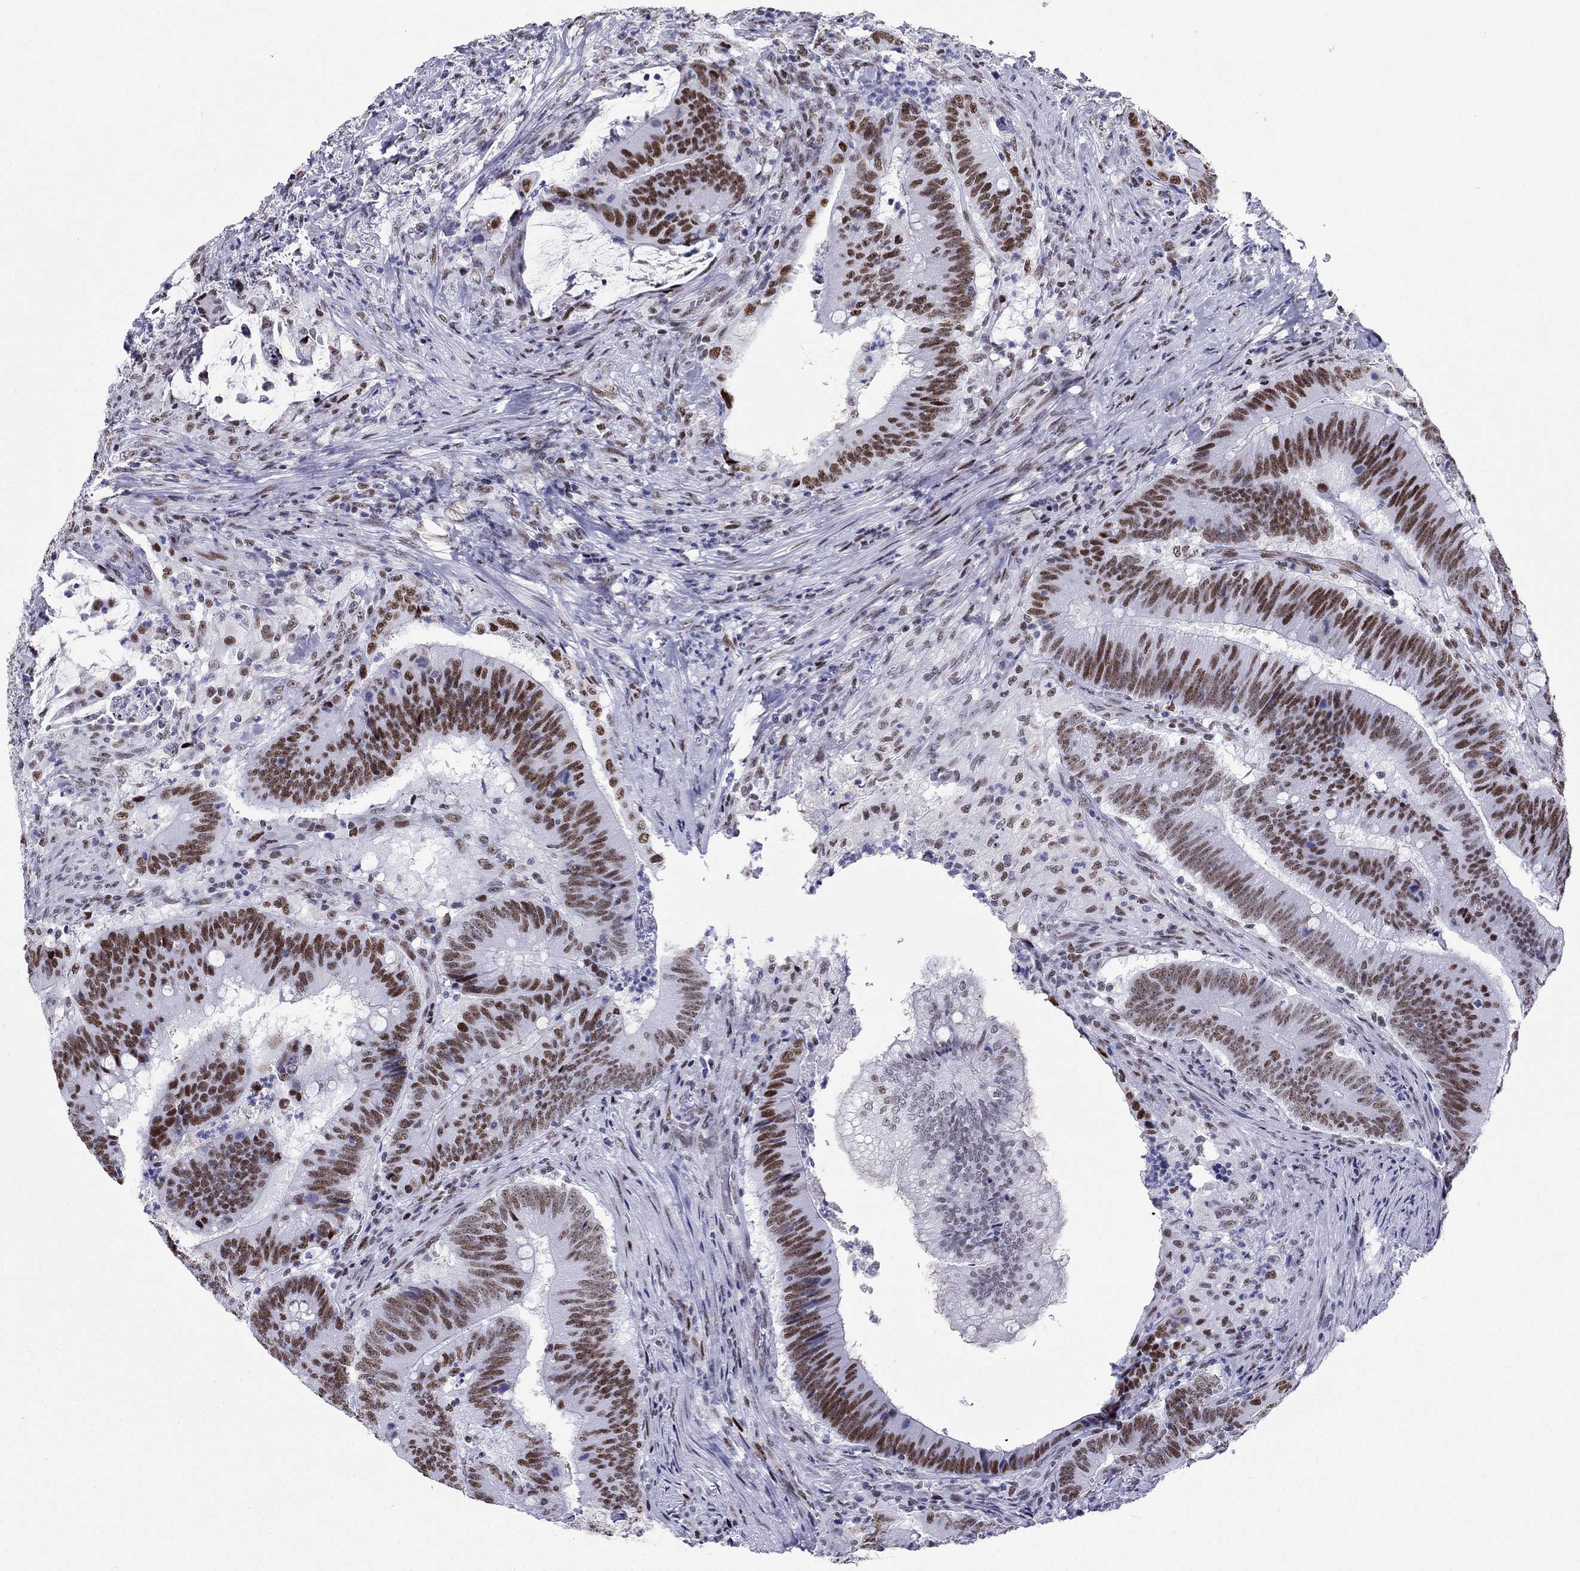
{"staining": {"intensity": "strong", "quantity": ">75%", "location": "nuclear"}, "tissue": "colorectal cancer", "cell_type": "Tumor cells", "image_type": "cancer", "snomed": [{"axis": "morphology", "description": "Adenocarcinoma, NOS"}, {"axis": "topography", "description": "Colon"}], "caption": "IHC of colorectal cancer (adenocarcinoma) reveals high levels of strong nuclear positivity in about >75% of tumor cells.", "gene": "PPM1G", "patient": {"sex": "female", "age": 87}}